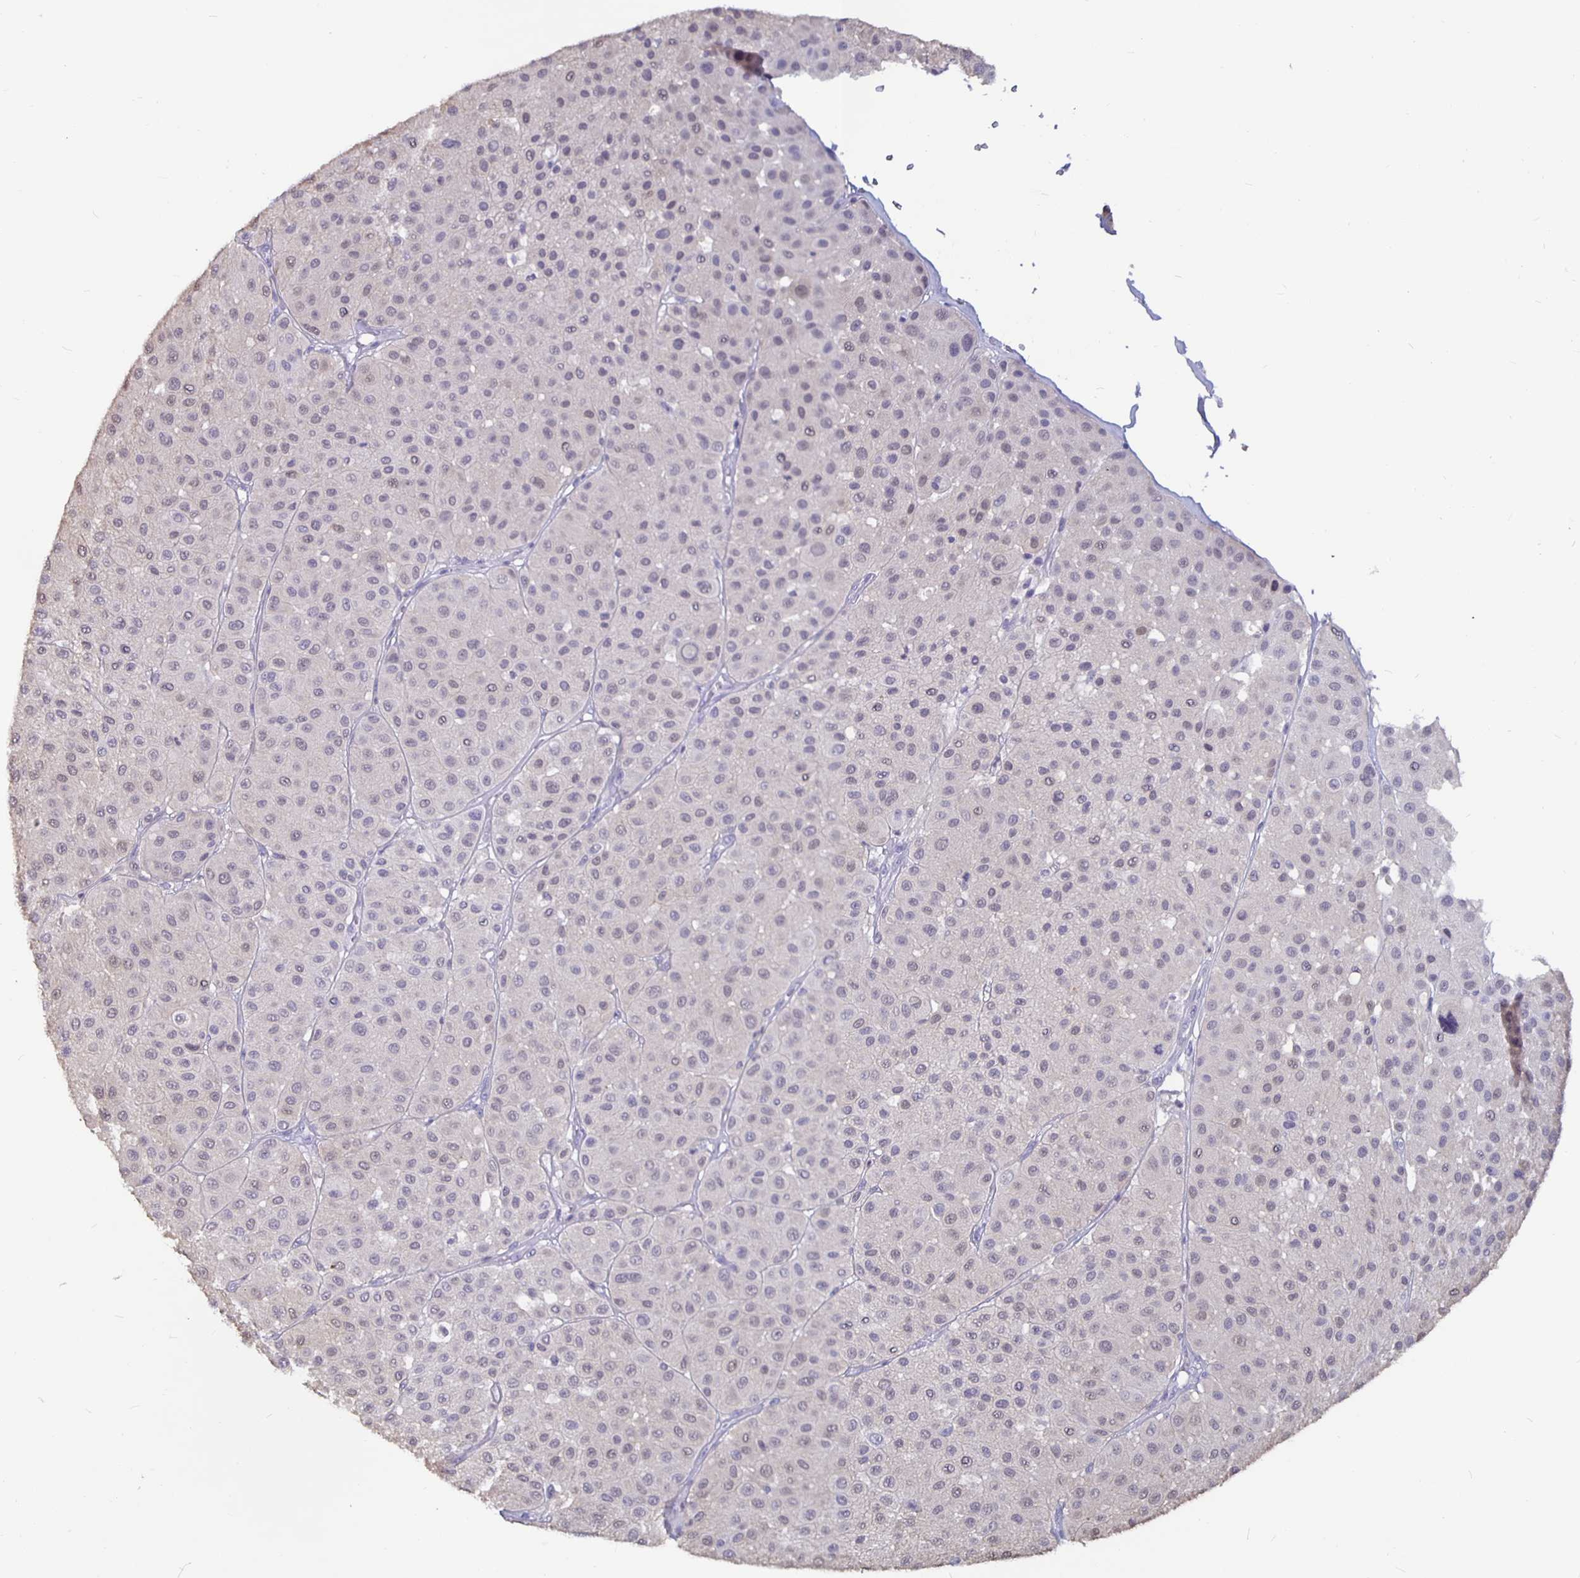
{"staining": {"intensity": "negative", "quantity": "none", "location": "none"}, "tissue": "melanoma", "cell_type": "Tumor cells", "image_type": "cancer", "snomed": [{"axis": "morphology", "description": "Malignant melanoma, Metastatic site"}, {"axis": "topography", "description": "Smooth muscle"}], "caption": "The photomicrograph displays no staining of tumor cells in melanoma.", "gene": "GPX4", "patient": {"sex": "male", "age": 41}}